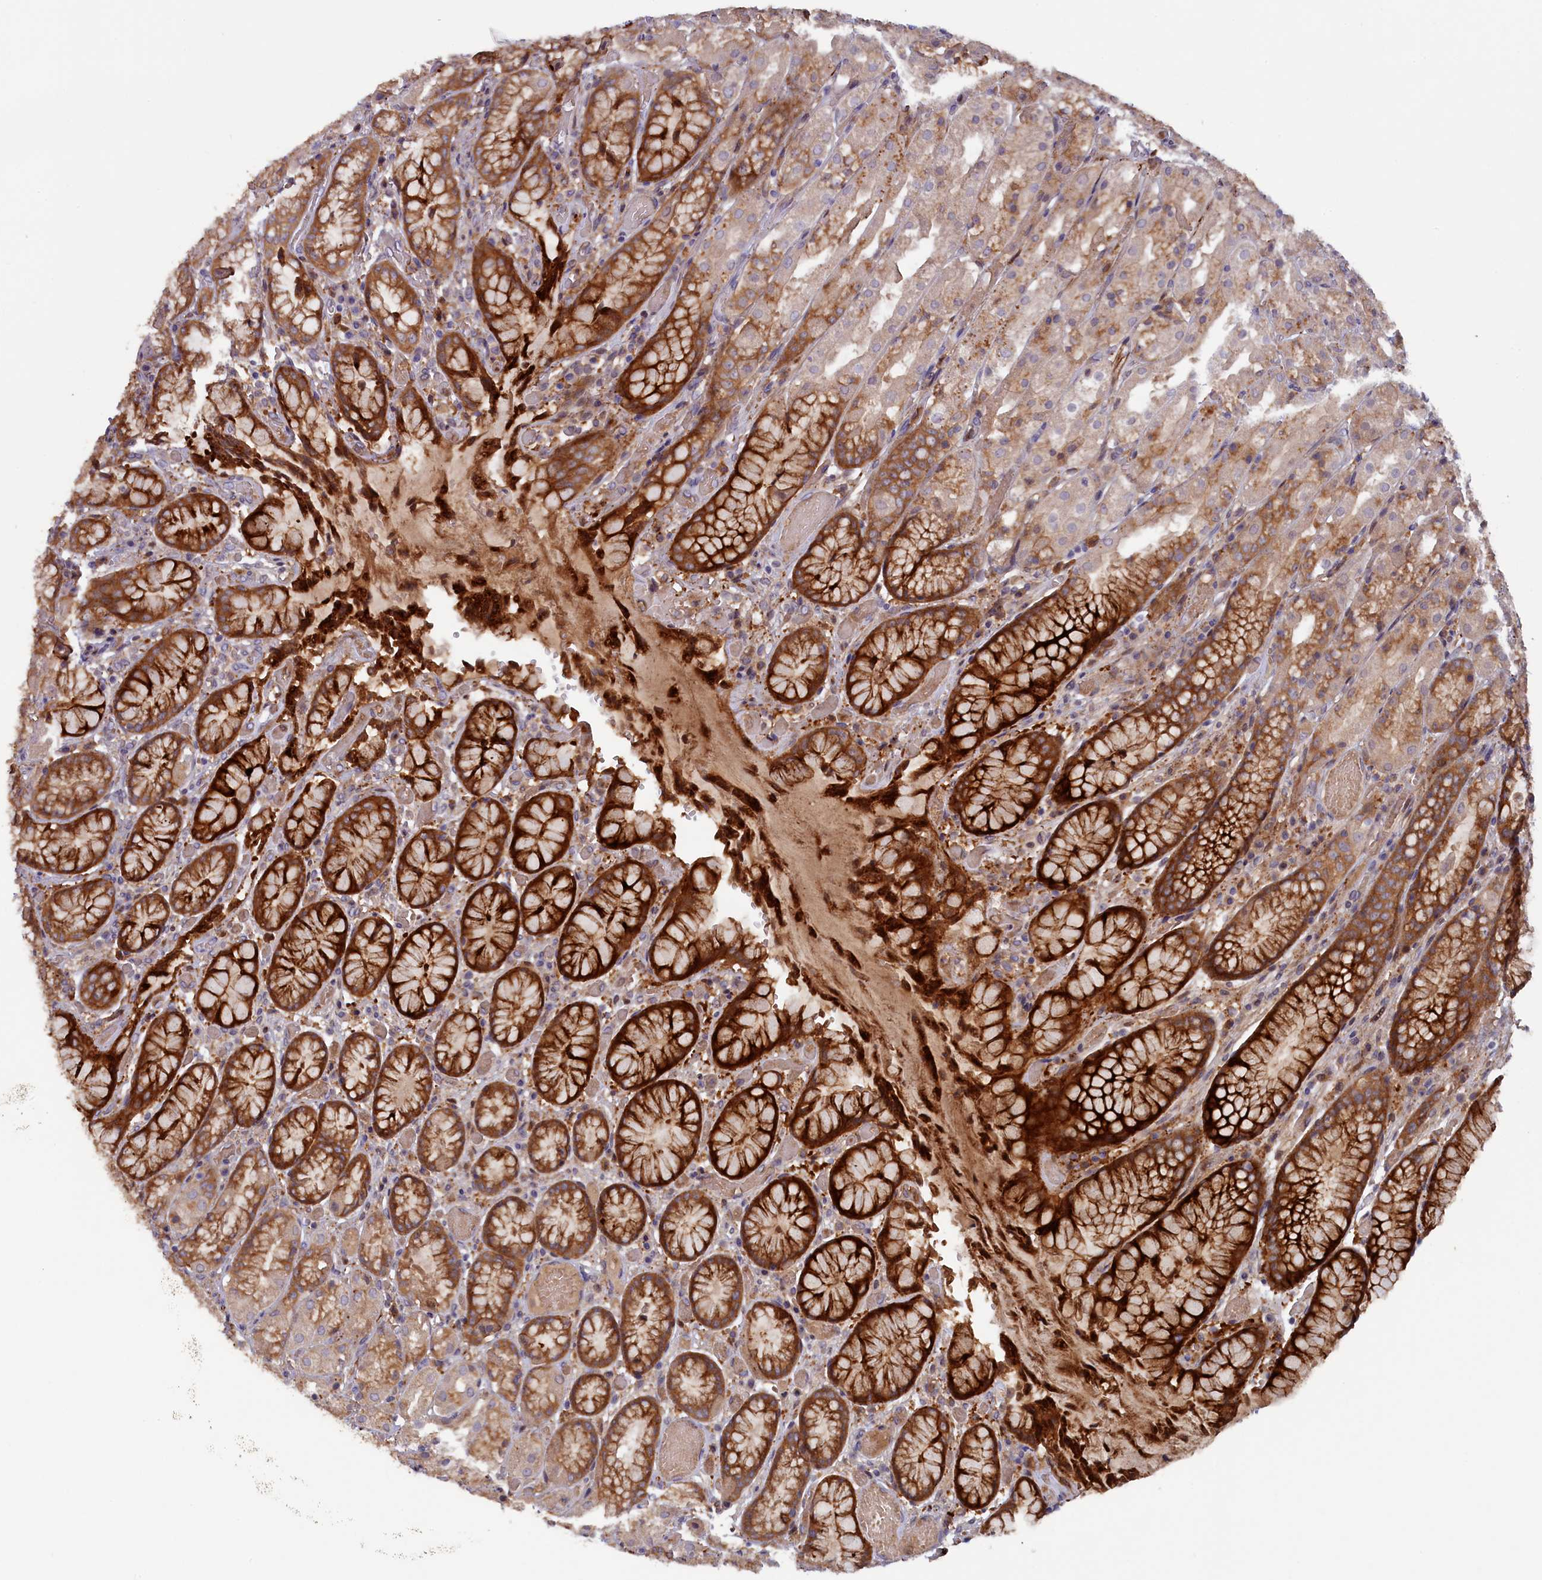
{"staining": {"intensity": "strong", "quantity": ">75%", "location": "cytoplasmic/membranous"}, "tissue": "stomach", "cell_type": "Glandular cells", "image_type": "normal", "snomed": [{"axis": "morphology", "description": "Normal tissue, NOS"}, {"axis": "topography", "description": "Stomach, upper"}], "caption": "Stomach stained for a protein displays strong cytoplasmic/membranous positivity in glandular cells. (DAB (3,3'-diaminobenzidine) = brown stain, brightfield microscopy at high magnification).", "gene": "FERMT1", "patient": {"sex": "male", "age": 72}}